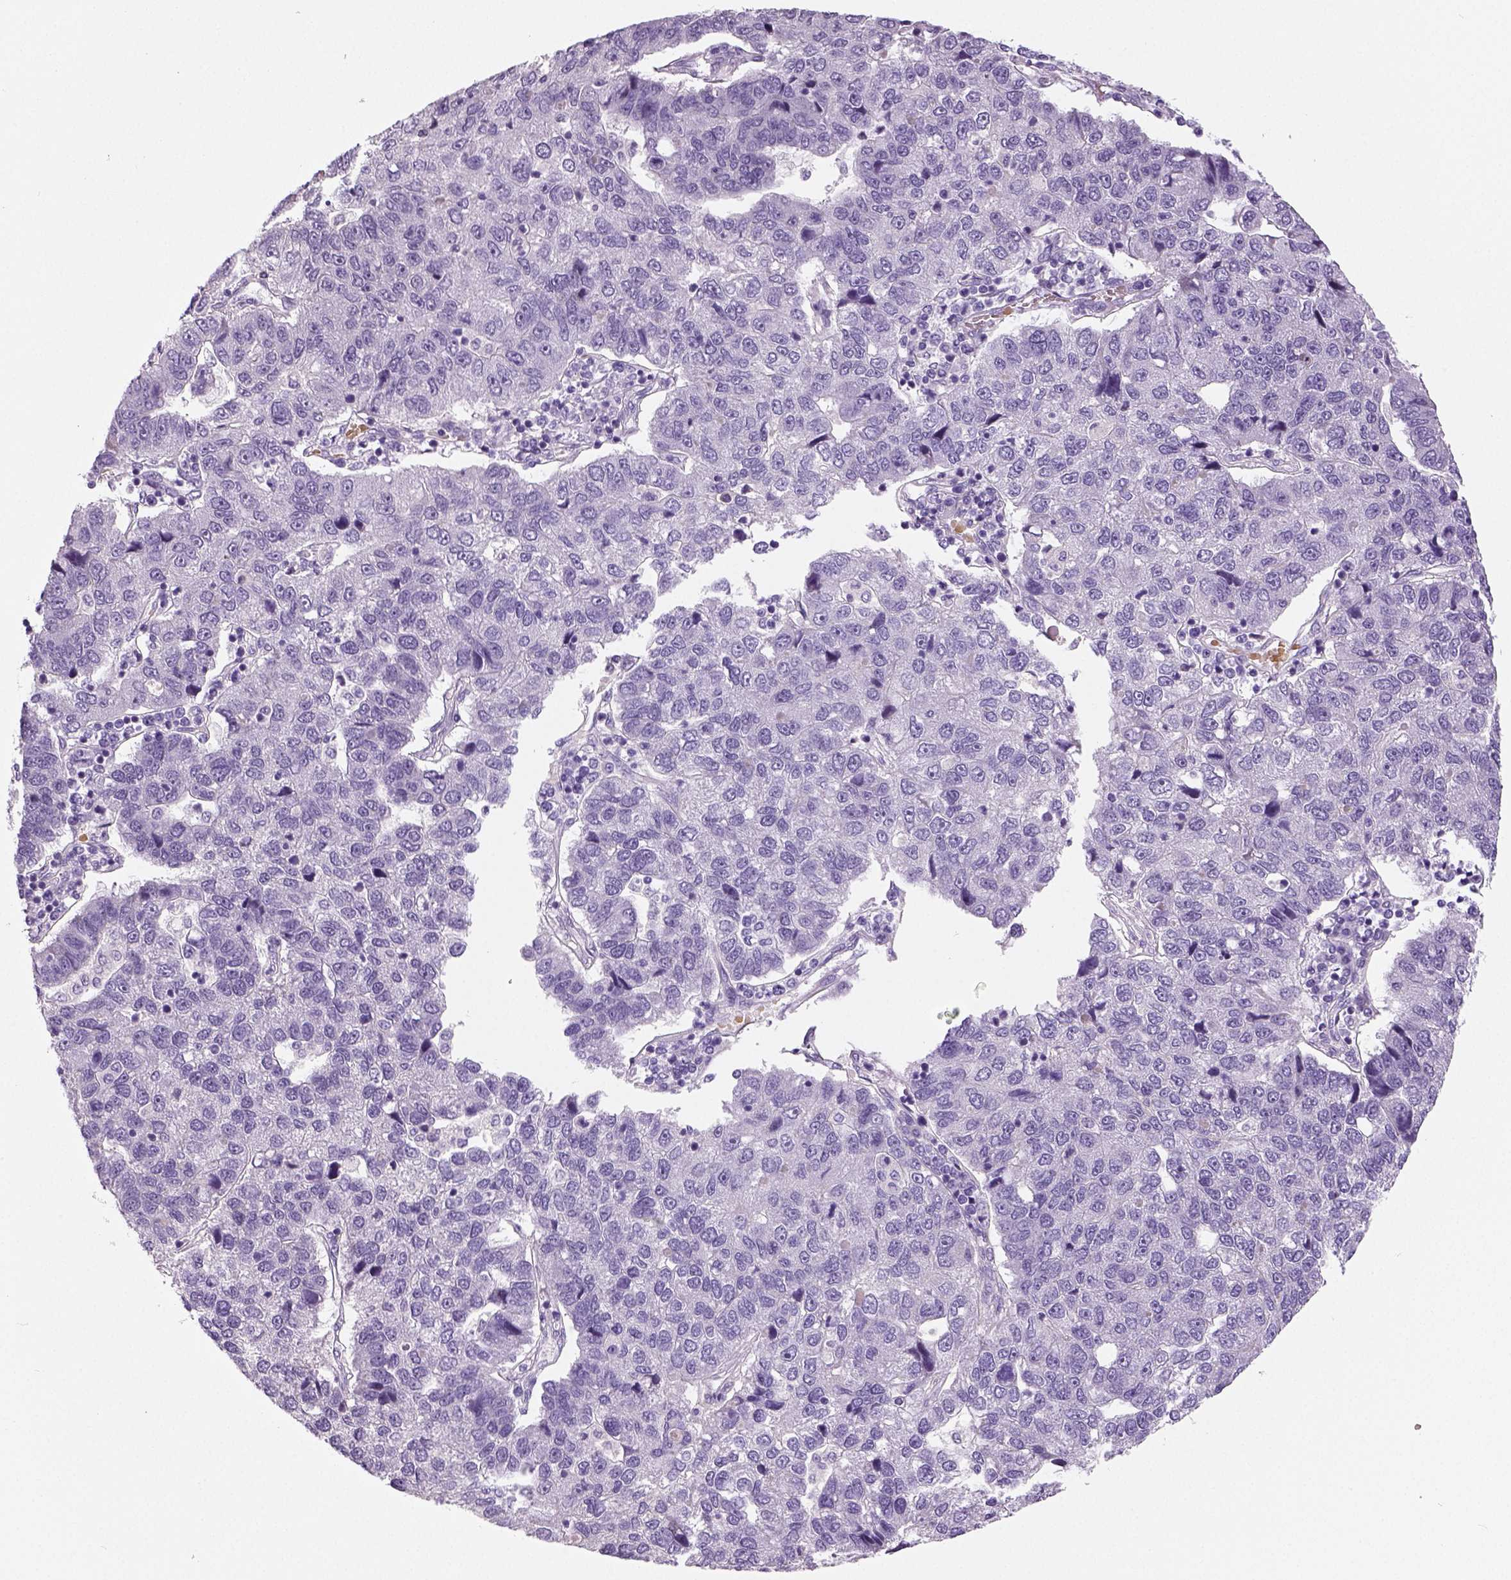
{"staining": {"intensity": "negative", "quantity": "none", "location": "none"}, "tissue": "pancreatic cancer", "cell_type": "Tumor cells", "image_type": "cancer", "snomed": [{"axis": "morphology", "description": "Adenocarcinoma, NOS"}, {"axis": "topography", "description": "Pancreas"}], "caption": "Human adenocarcinoma (pancreatic) stained for a protein using immunohistochemistry reveals no expression in tumor cells.", "gene": "TSPAN7", "patient": {"sex": "female", "age": 61}}